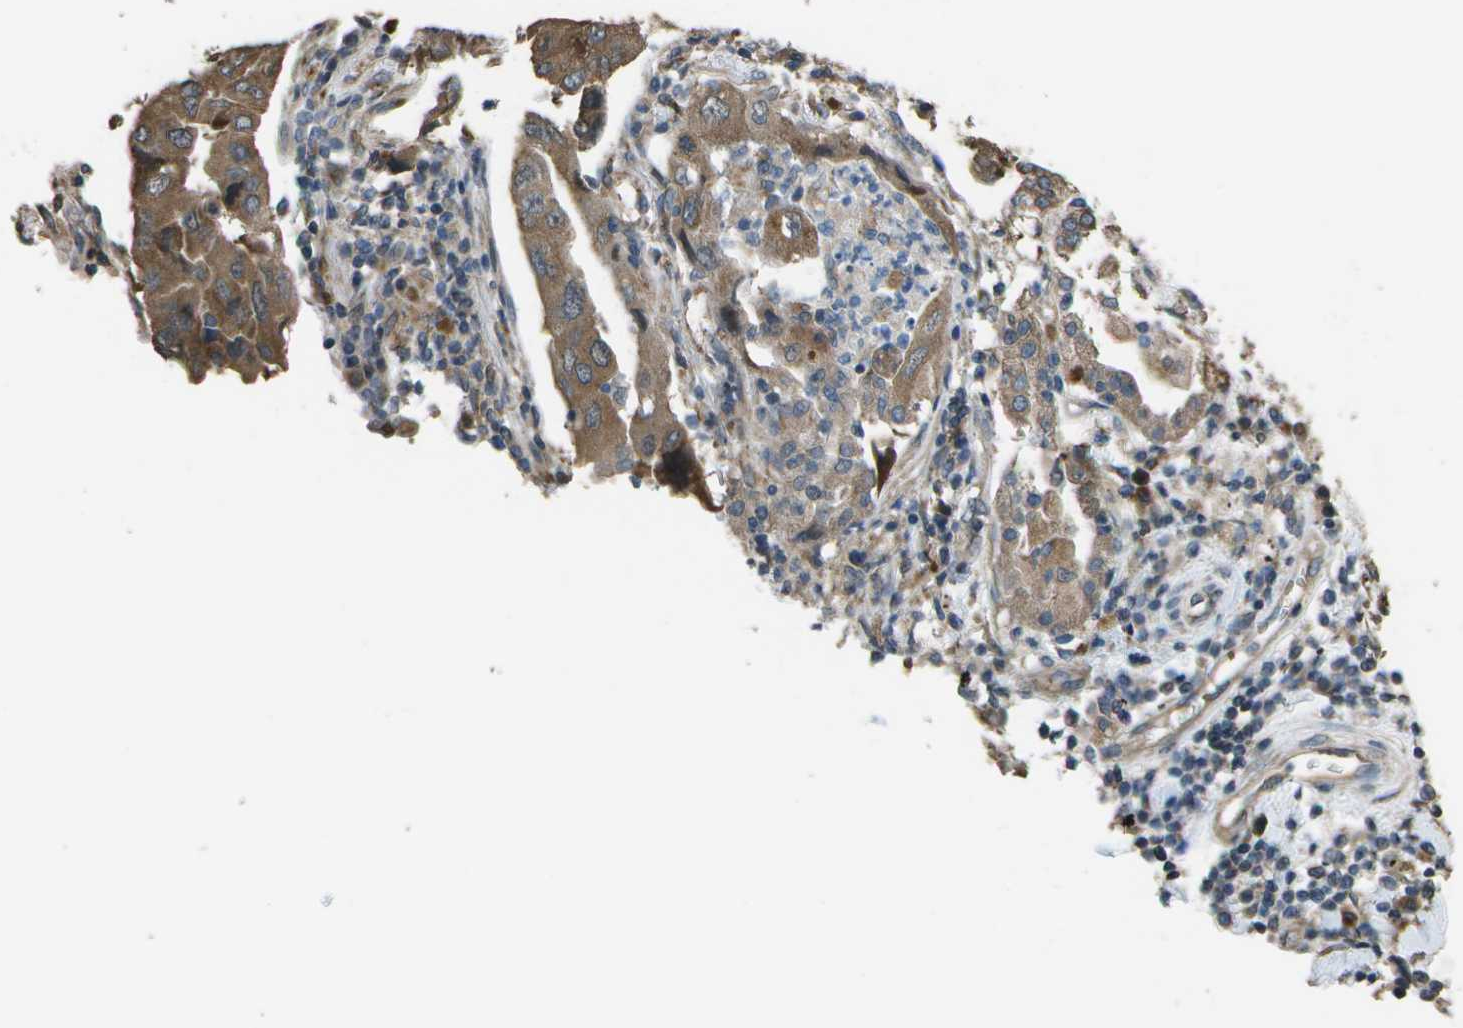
{"staining": {"intensity": "moderate", "quantity": ">75%", "location": "cytoplasmic/membranous"}, "tissue": "lung cancer", "cell_type": "Tumor cells", "image_type": "cancer", "snomed": [{"axis": "morphology", "description": "Adenocarcinoma, NOS"}, {"axis": "topography", "description": "Lung"}], "caption": "IHC micrograph of human lung adenocarcinoma stained for a protein (brown), which exhibits medium levels of moderate cytoplasmic/membranous staining in about >75% of tumor cells.", "gene": "CLNS1A", "patient": {"sex": "female", "age": 65}}